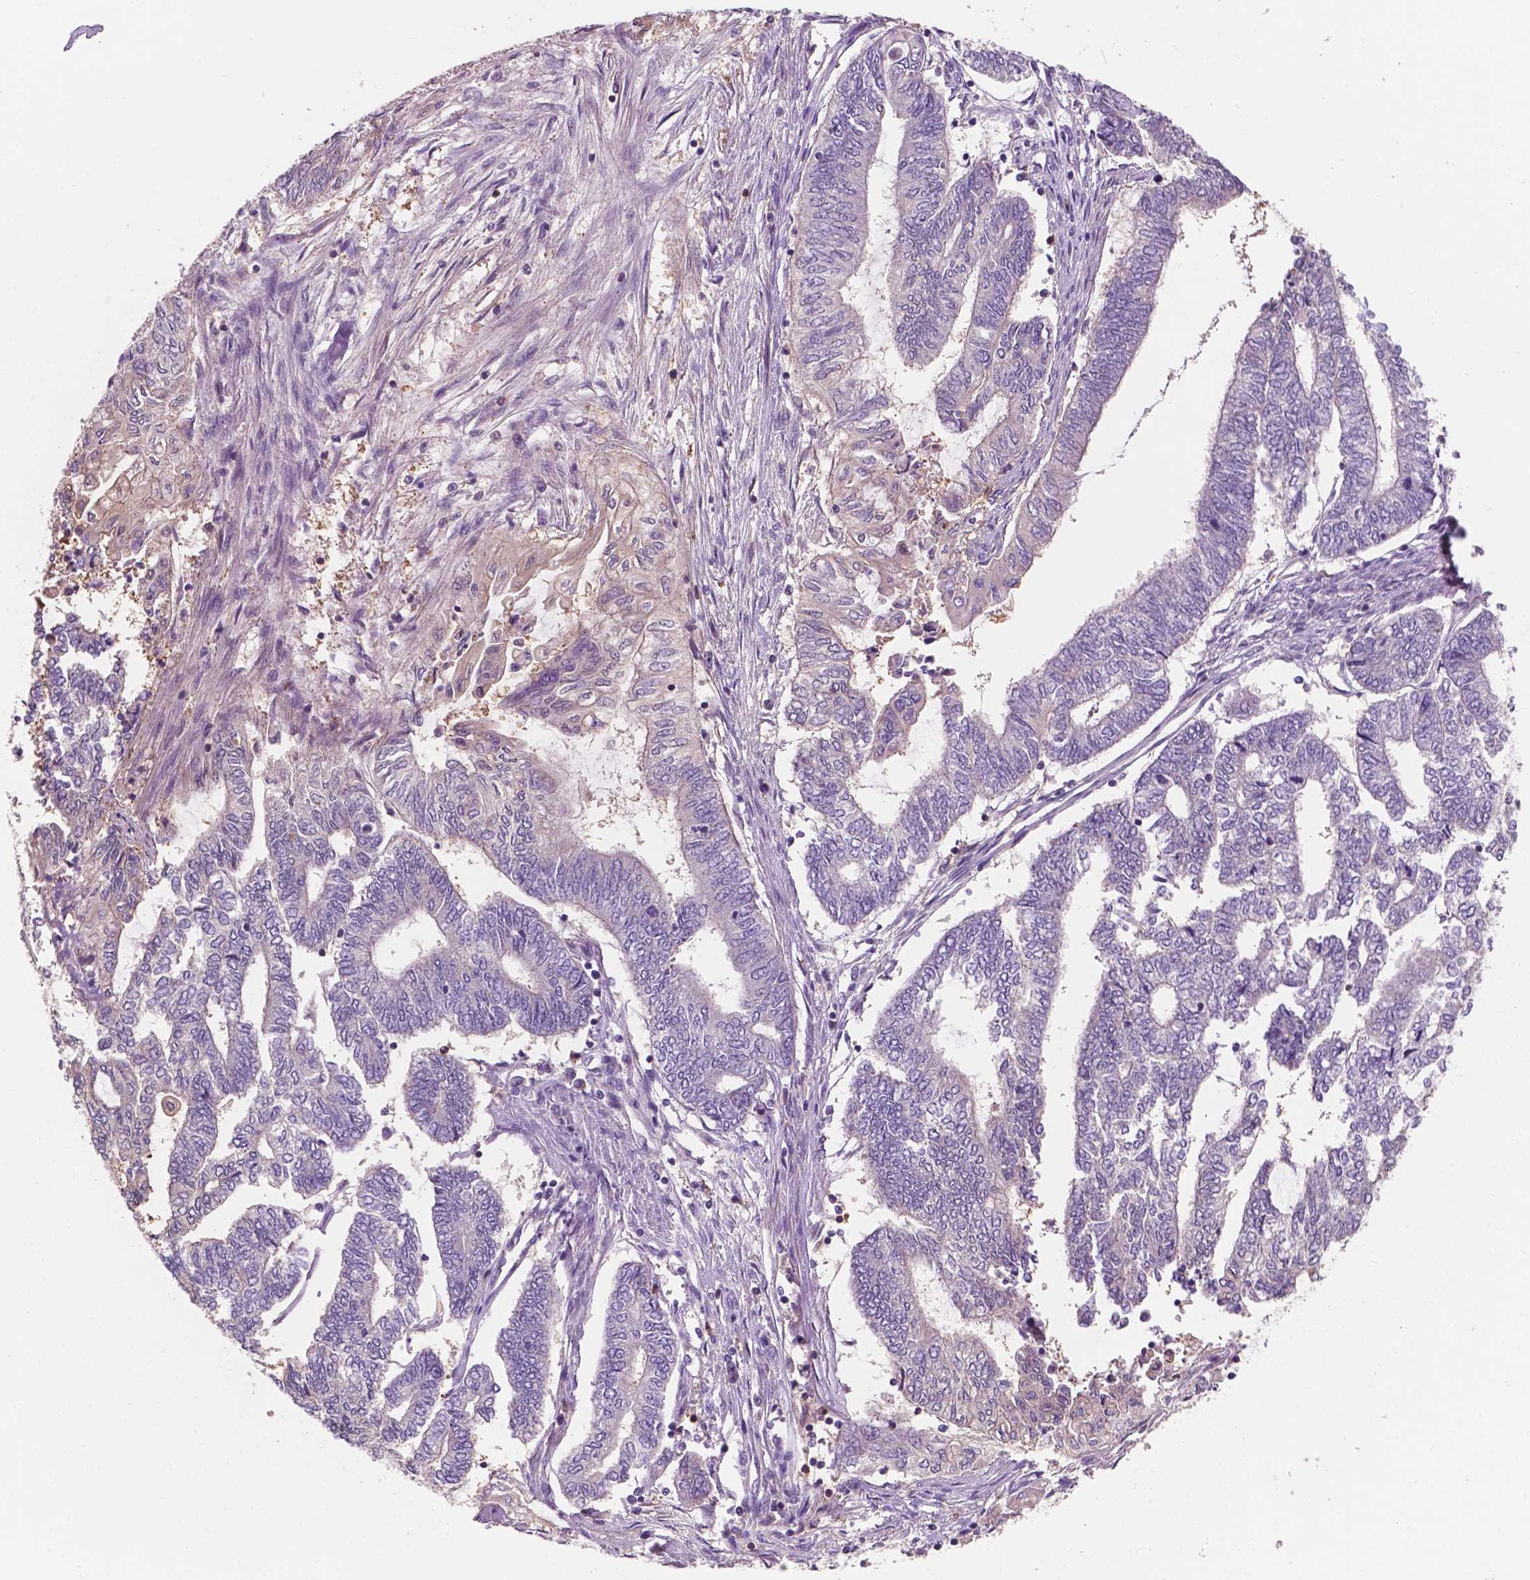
{"staining": {"intensity": "negative", "quantity": "none", "location": "none"}, "tissue": "endometrial cancer", "cell_type": "Tumor cells", "image_type": "cancer", "snomed": [{"axis": "morphology", "description": "Adenocarcinoma, NOS"}, {"axis": "topography", "description": "Uterus"}, {"axis": "topography", "description": "Endometrium"}], "caption": "The histopathology image exhibits no staining of tumor cells in adenocarcinoma (endometrial).", "gene": "SEMA4A", "patient": {"sex": "female", "age": 70}}